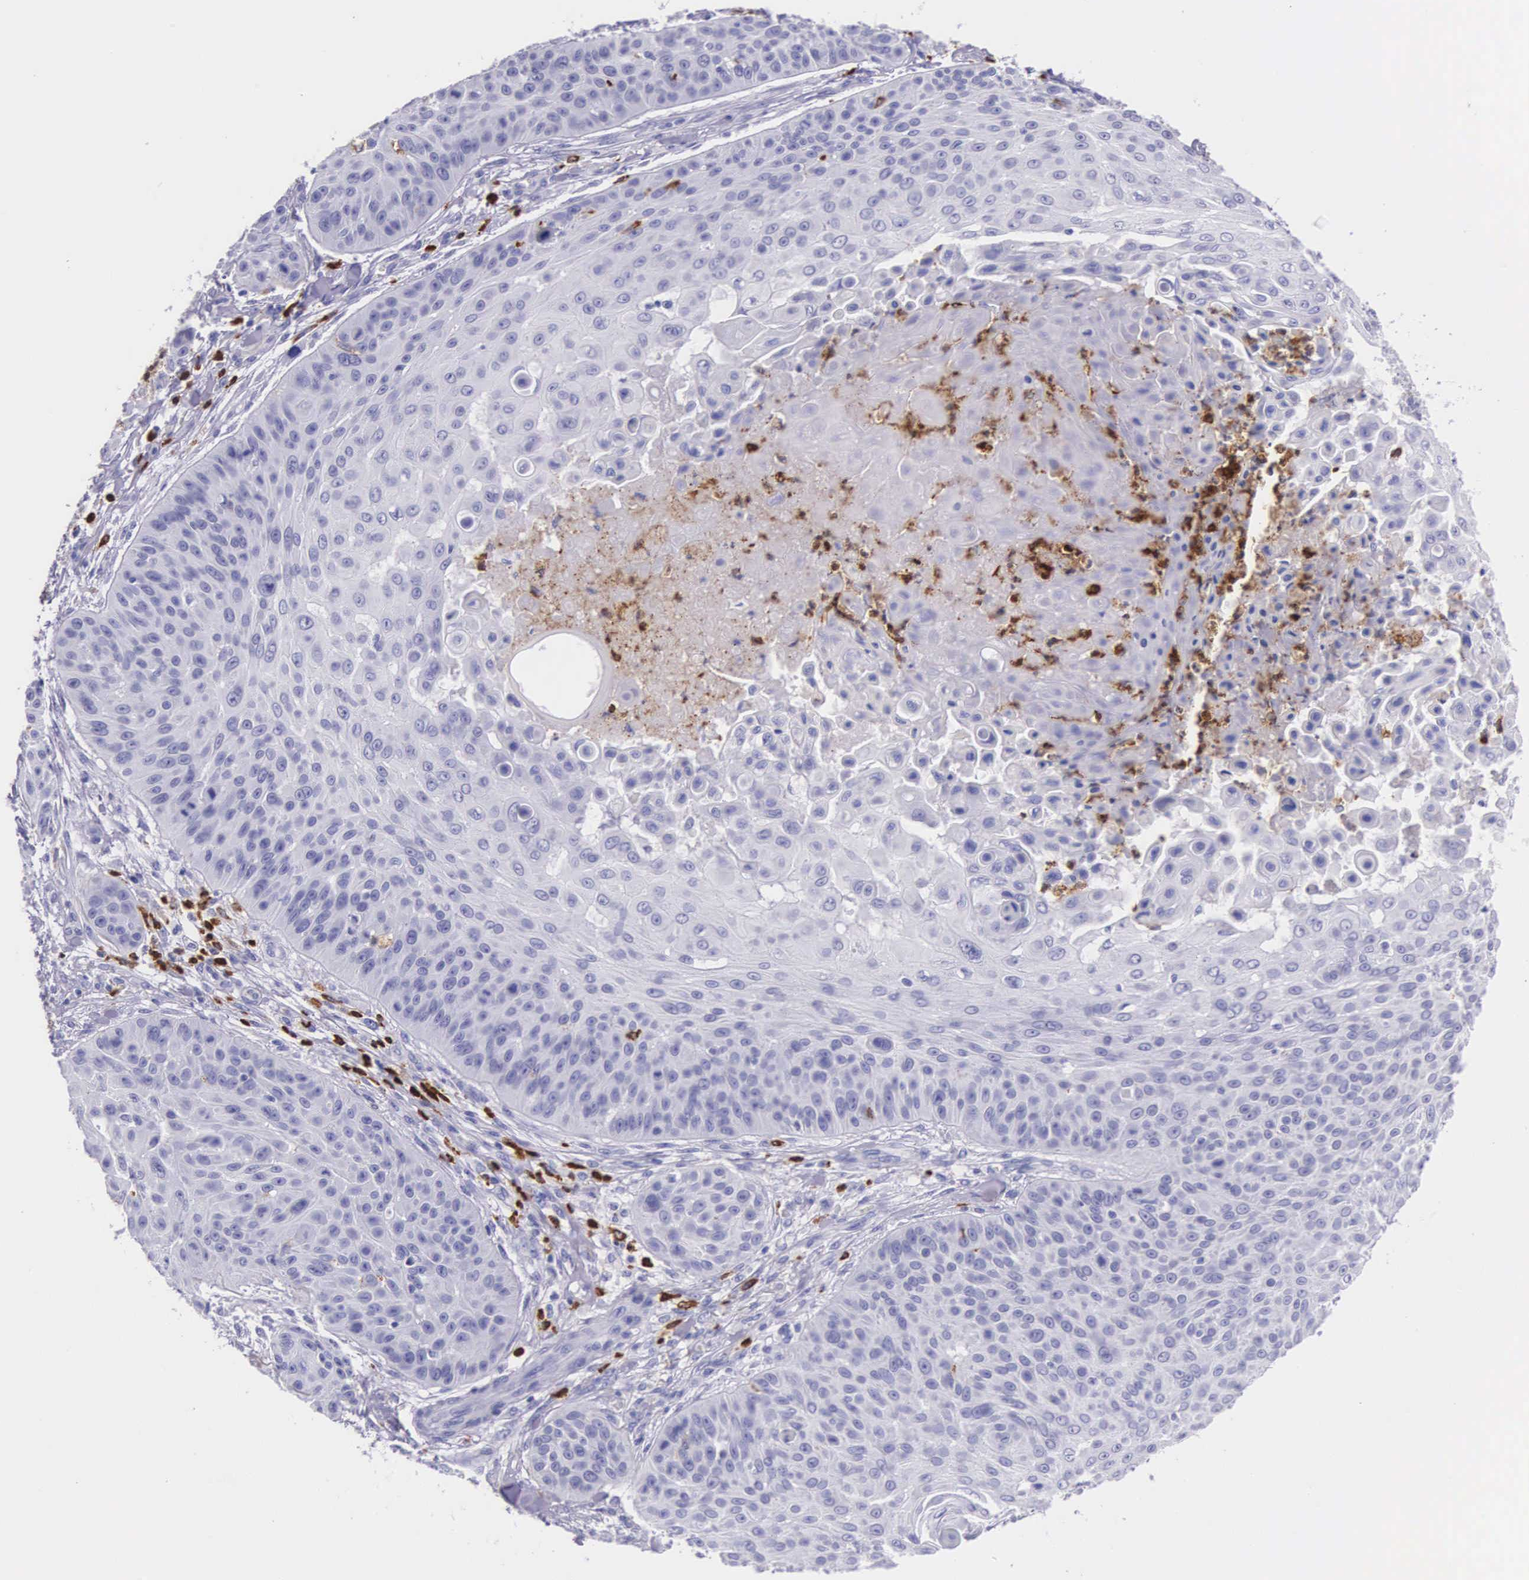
{"staining": {"intensity": "negative", "quantity": "none", "location": "none"}, "tissue": "skin cancer", "cell_type": "Tumor cells", "image_type": "cancer", "snomed": [{"axis": "morphology", "description": "Squamous cell carcinoma, NOS"}, {"axis": "topography", "description": "Skin"}], "caption": "Skin squamous cell carcinoma was stained to show a protein in brown. There is no significant expression in tumor cells. (DAB (3,3'-diaminobenzidine) IHC, high magnification).", "gene": "FCN1", "patient": {"sex": "male", "age": 82}}